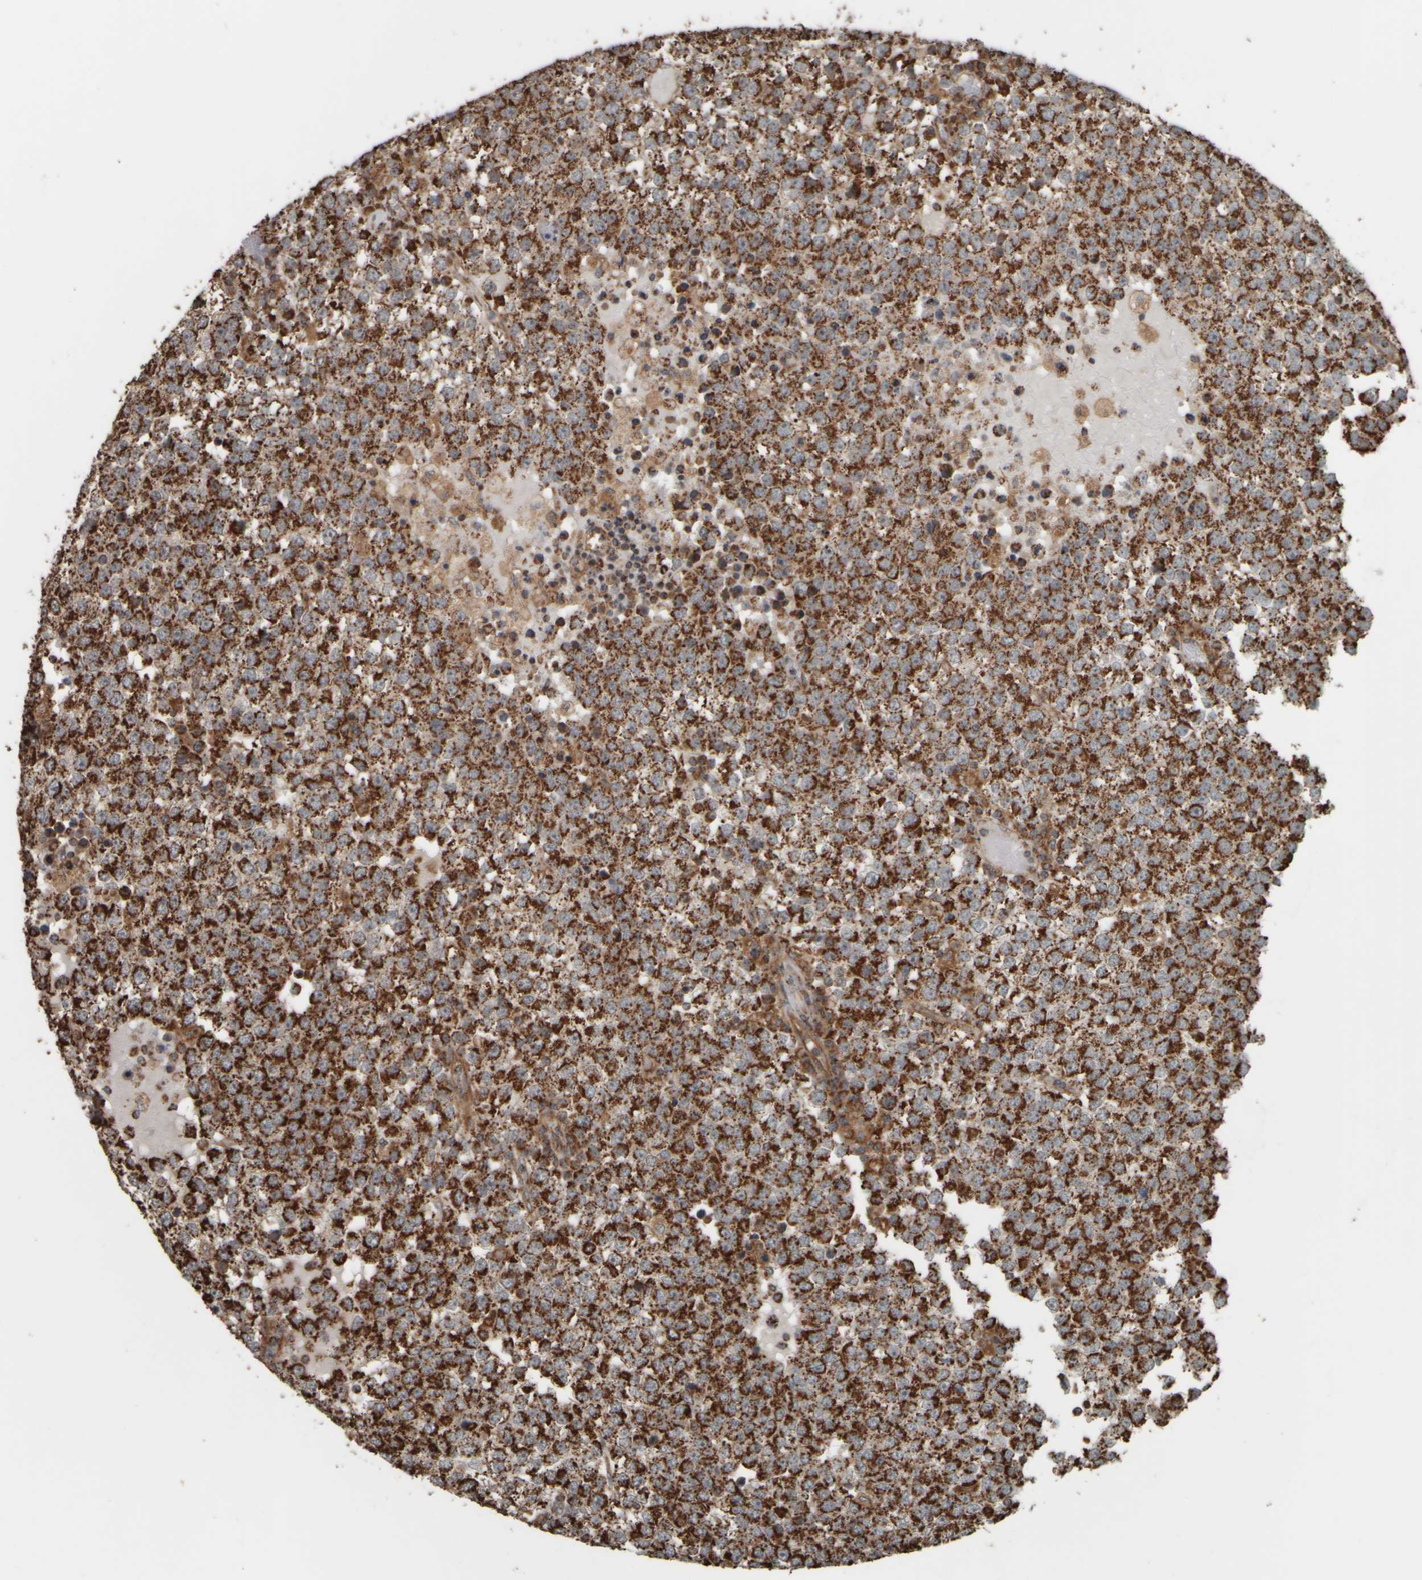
{"staining": {"intensity": "strong", "quantity": ">75%", "location": "cytoplasmic/membranous"}, "tissue": "testis cancer", "cell_type": "Tumor cells", "image_type": "cancer", "snomed": [{"axis": "morphology", "description": "Seminoma, NOS"}, {"axis": "topography", "description": "Testis"}], "caption": "Testis cancer tissue exhibits strong cytoplasmic/membranous expression in approximately >75% of tumor cells The staining was performed using DAB (3,3'-diaminobenzidine), with brown indicating positive protein expression. Nuclei are stained blue with hematoxylin.", "gene": "APBB2", "patient": {"sex": "male", "age": 65}}